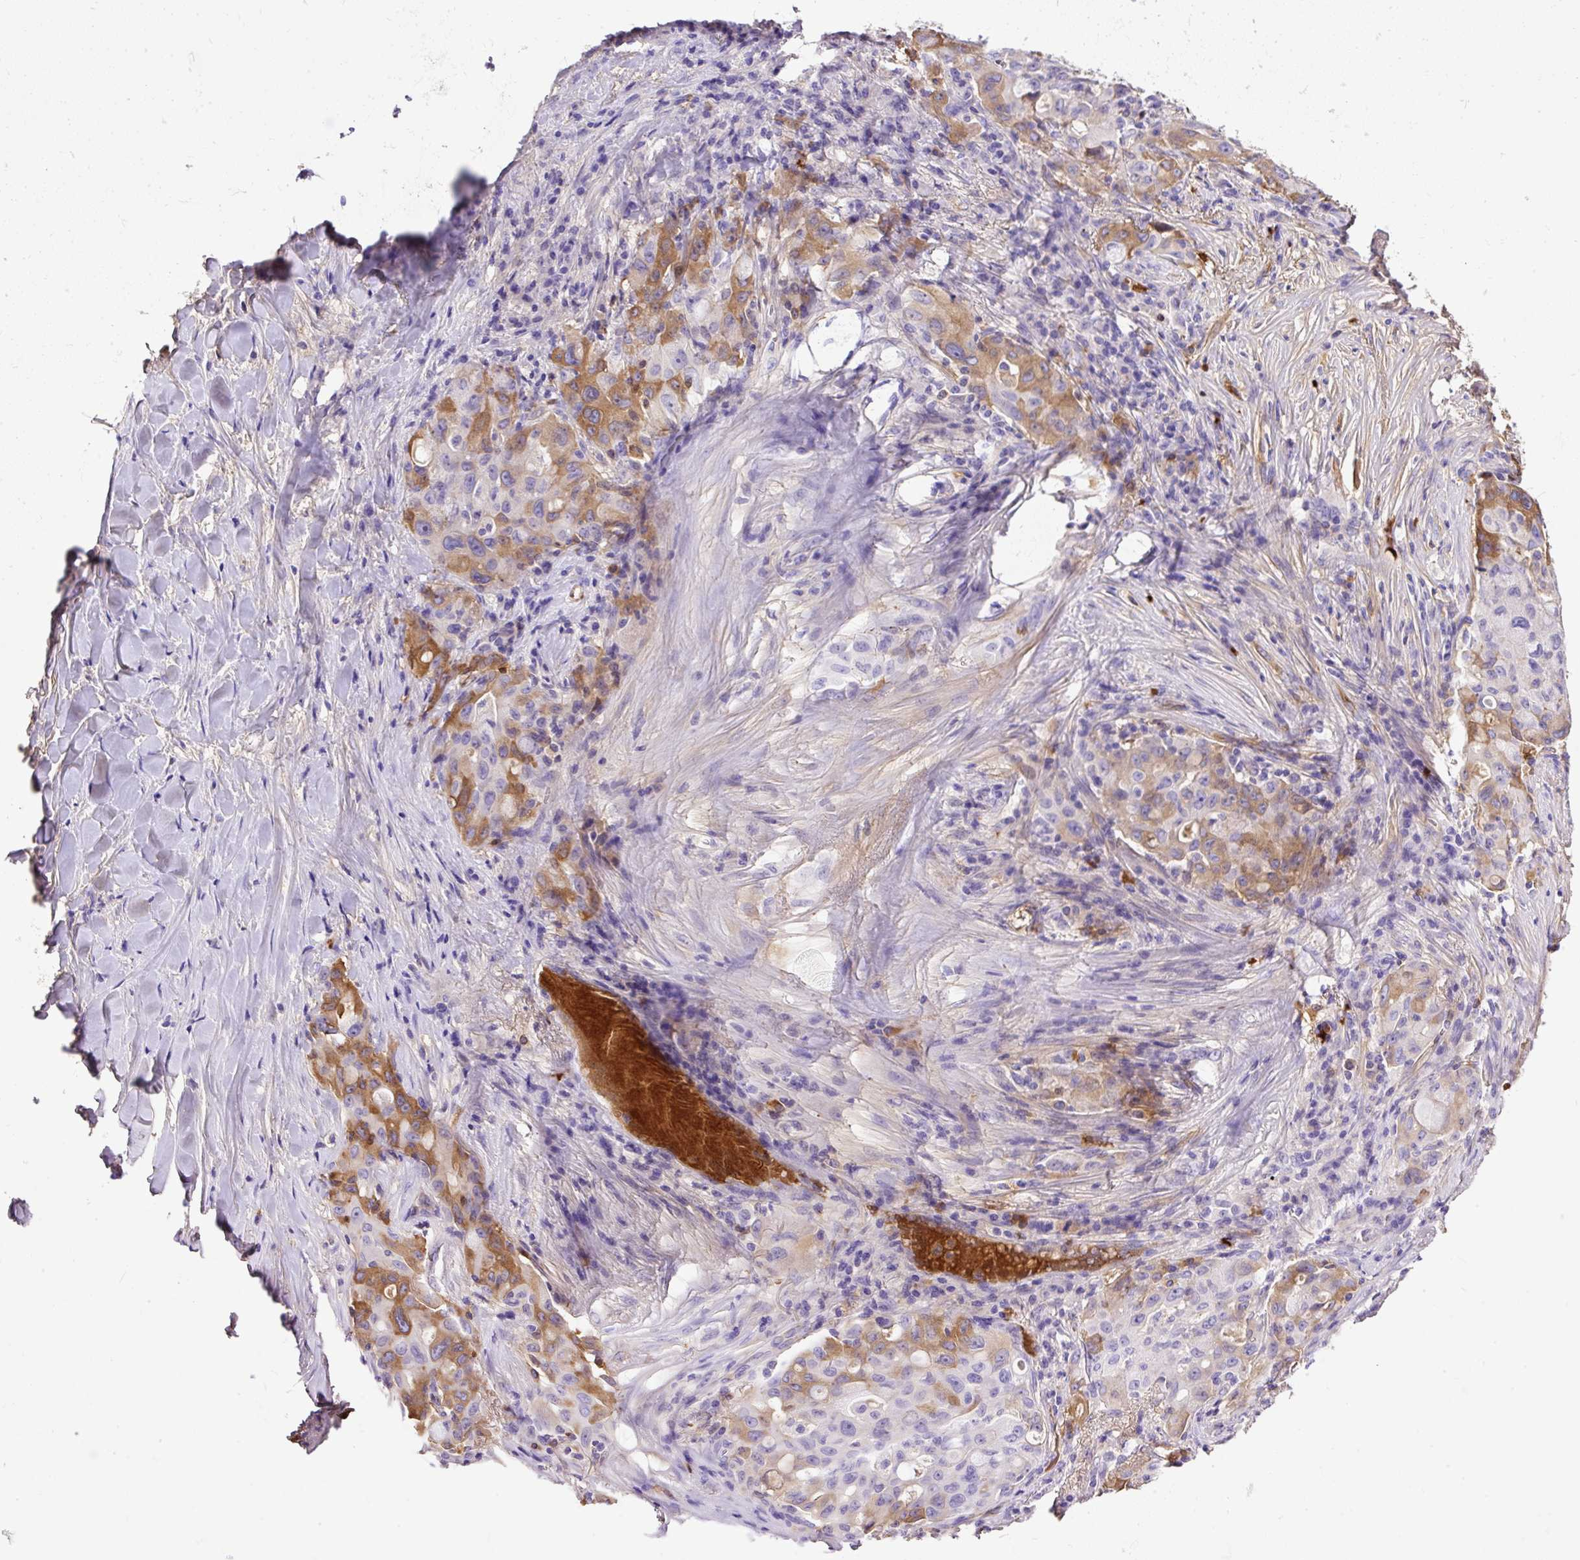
{"staining": {"intensity": "moderate", "quantity": "25%-75%", "location": "cytoplasmic/membranous"}, "tissue": "lung cancer", "cell_type": "Tumor cells", "image_type": "cancer", "snomed": [{"axis": "morphology", "description": "Adenocarcinoma, NOS"}, {"axis": "topography", "description": "Lung"}], "caption": "Immunohistochemistry (IHC) image of lung cancer stained for a protein (brown), which displays medium levels of moderate cytoplasmic/membranous staining in approximately 25%-75% of tumor cells.", "gene": "CLEC3B", "patient": {"sex": "female", "age": 44}}